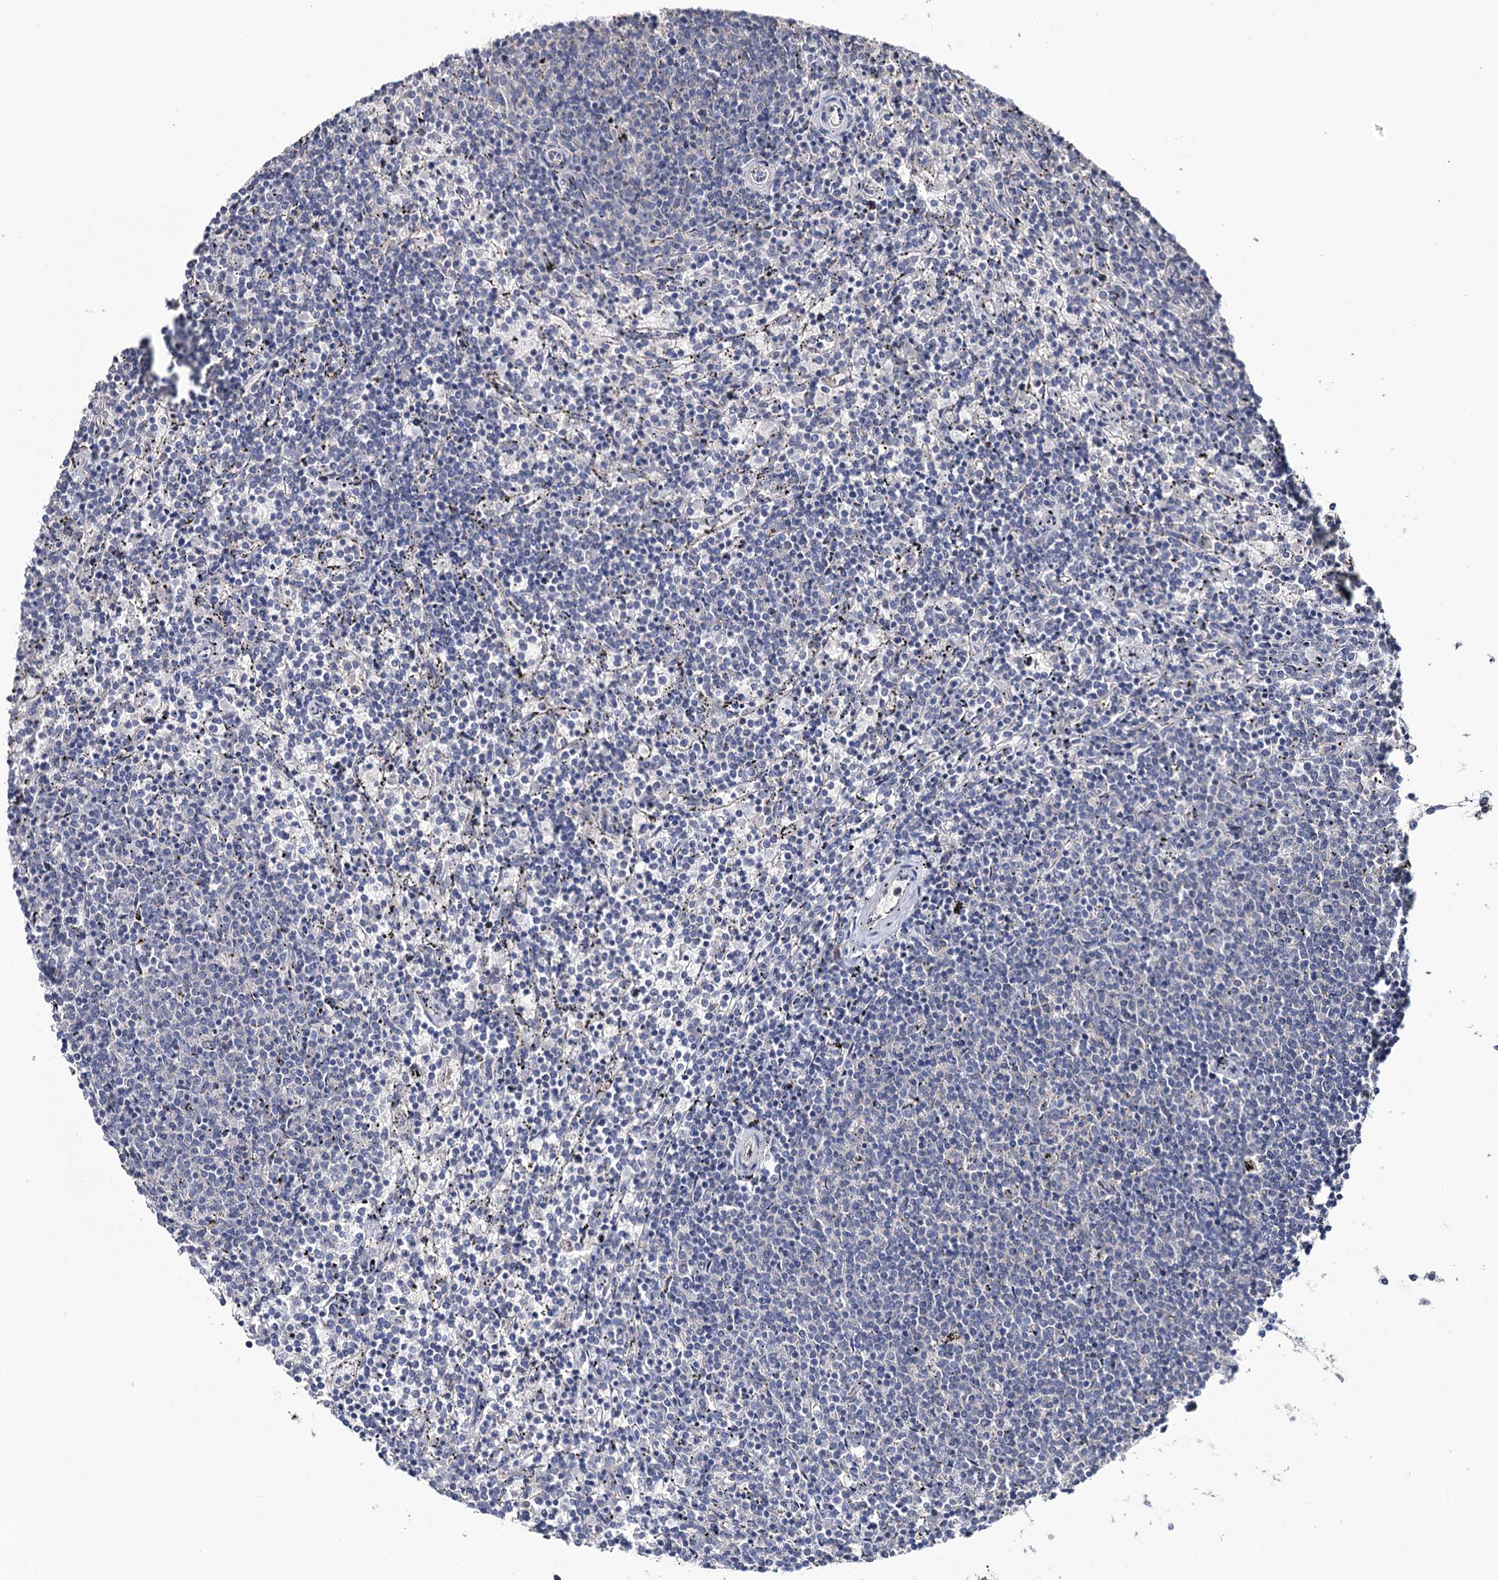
{"staining": {"intensity": "negative", "quantity": "none", "location": "none"}, "tissue": "lymphoma", "cell_type": "Tumor cells", "image_type": "cancer", "snomed": [{"axis": "morphology", "description": "Malignant lymphoma, non-Hodgkin's type, Low grade"}, {"axis": "topography", "description": "Spleen"}], "caption": "A high-resolution micrograph shows IHC staining of malignant lymphoma, non-Hodgkin's type (low-grade), which exhibits no significant expression in tumor cells.", "gene": "EPB41L5", "patient": {"sex": "female", "age": 50}}